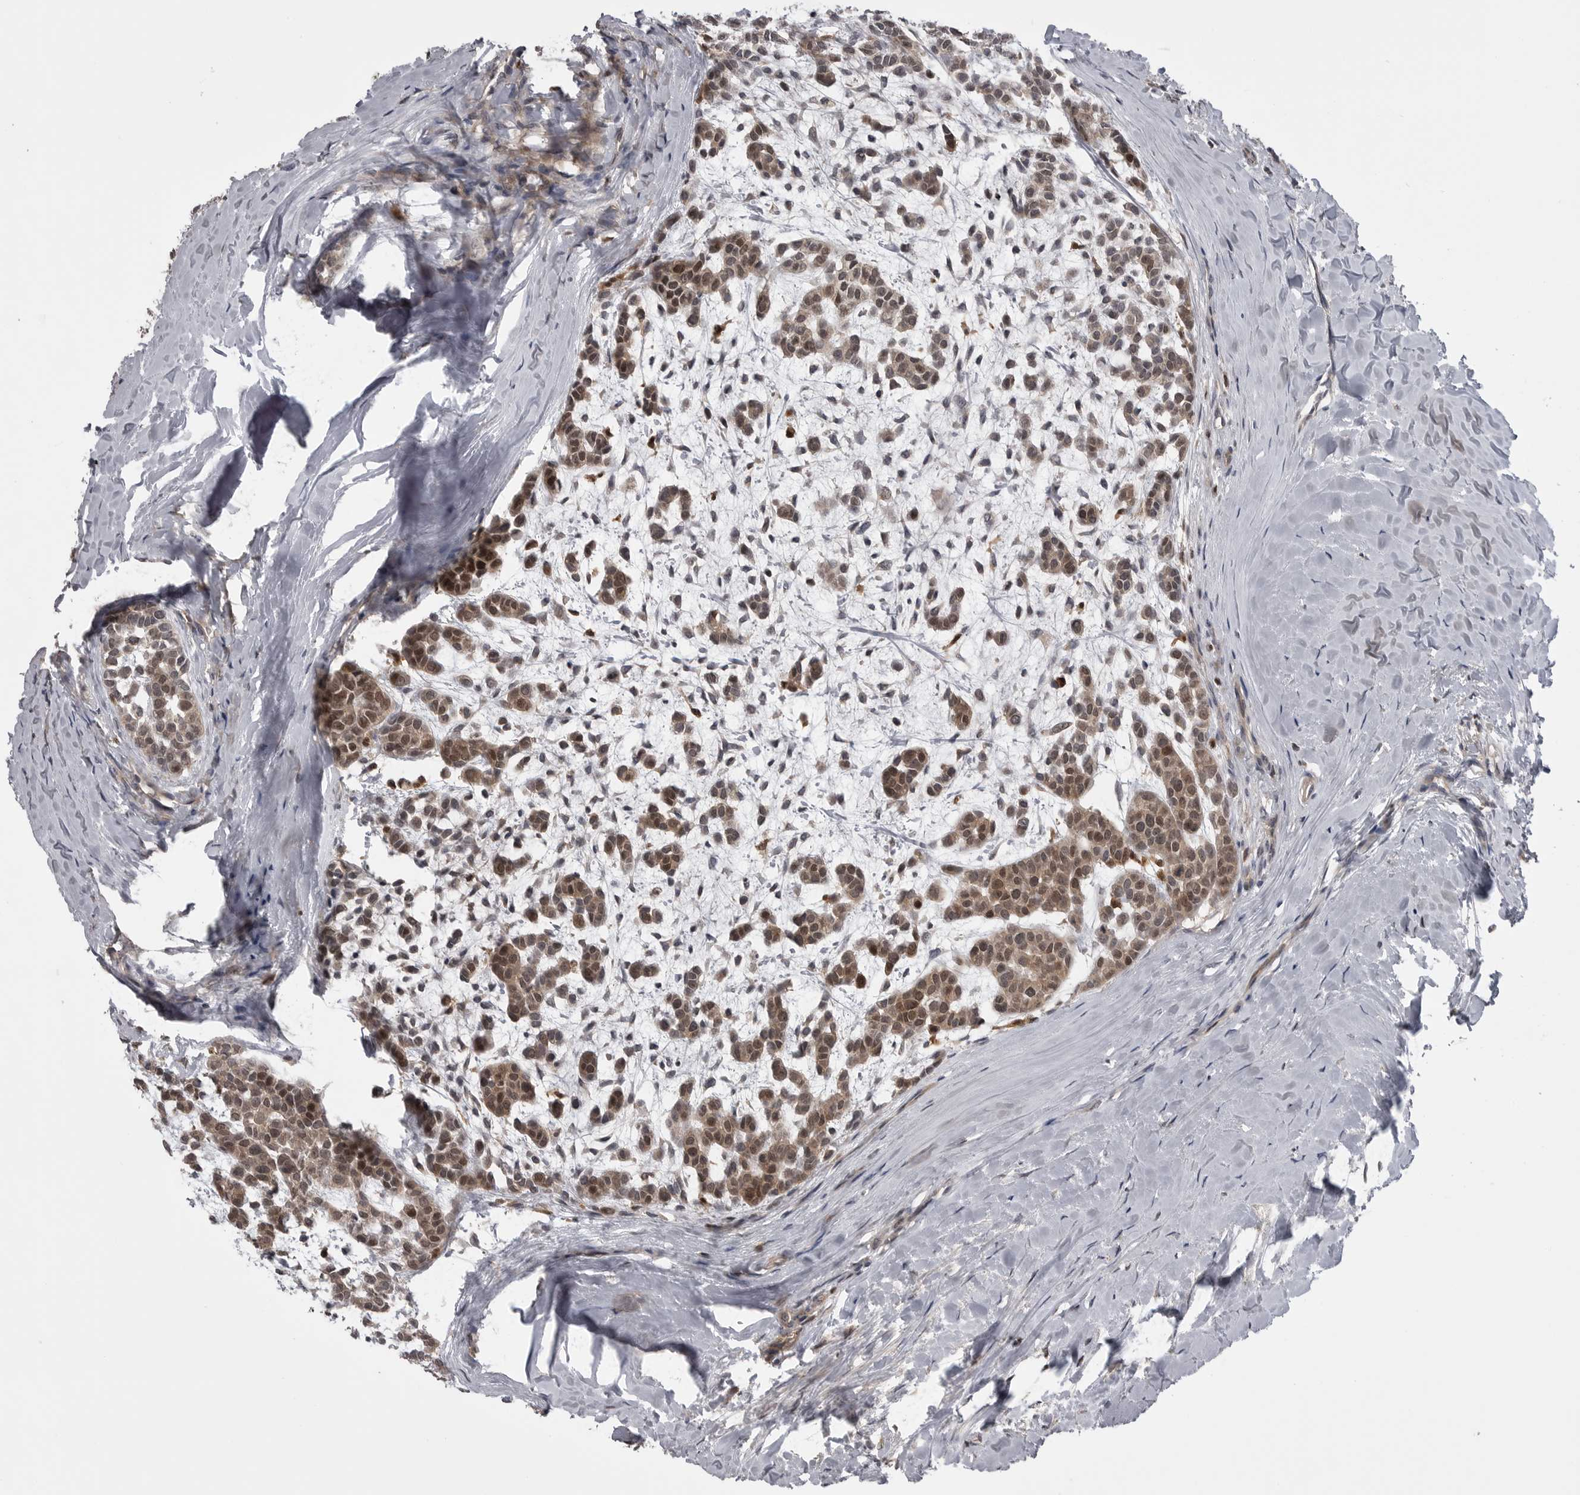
{"staining": {"intensity": "moderate", "quantity": ">75%", "location": "cytoplasmic/membranous,nuclear"}, "tissue": "head and neck cancer", "cell_type": "Tumor cells", "image_type": "cancer", "snomed": [{"axis": "morphology", "description": "Adenocarcinoma, NOS"}, {"axis": "morphology", "description": "Adenoma, NOS"}, {"axis": "topography", "description": "Head-Neck"}], "caption": "Human head and neck cancer (adenocarcinoma) stained with a protein marker reveals moderate staining in tumor cells.", "gene": "MAPK13", "patient": {"sex": "female", "age": 55}}